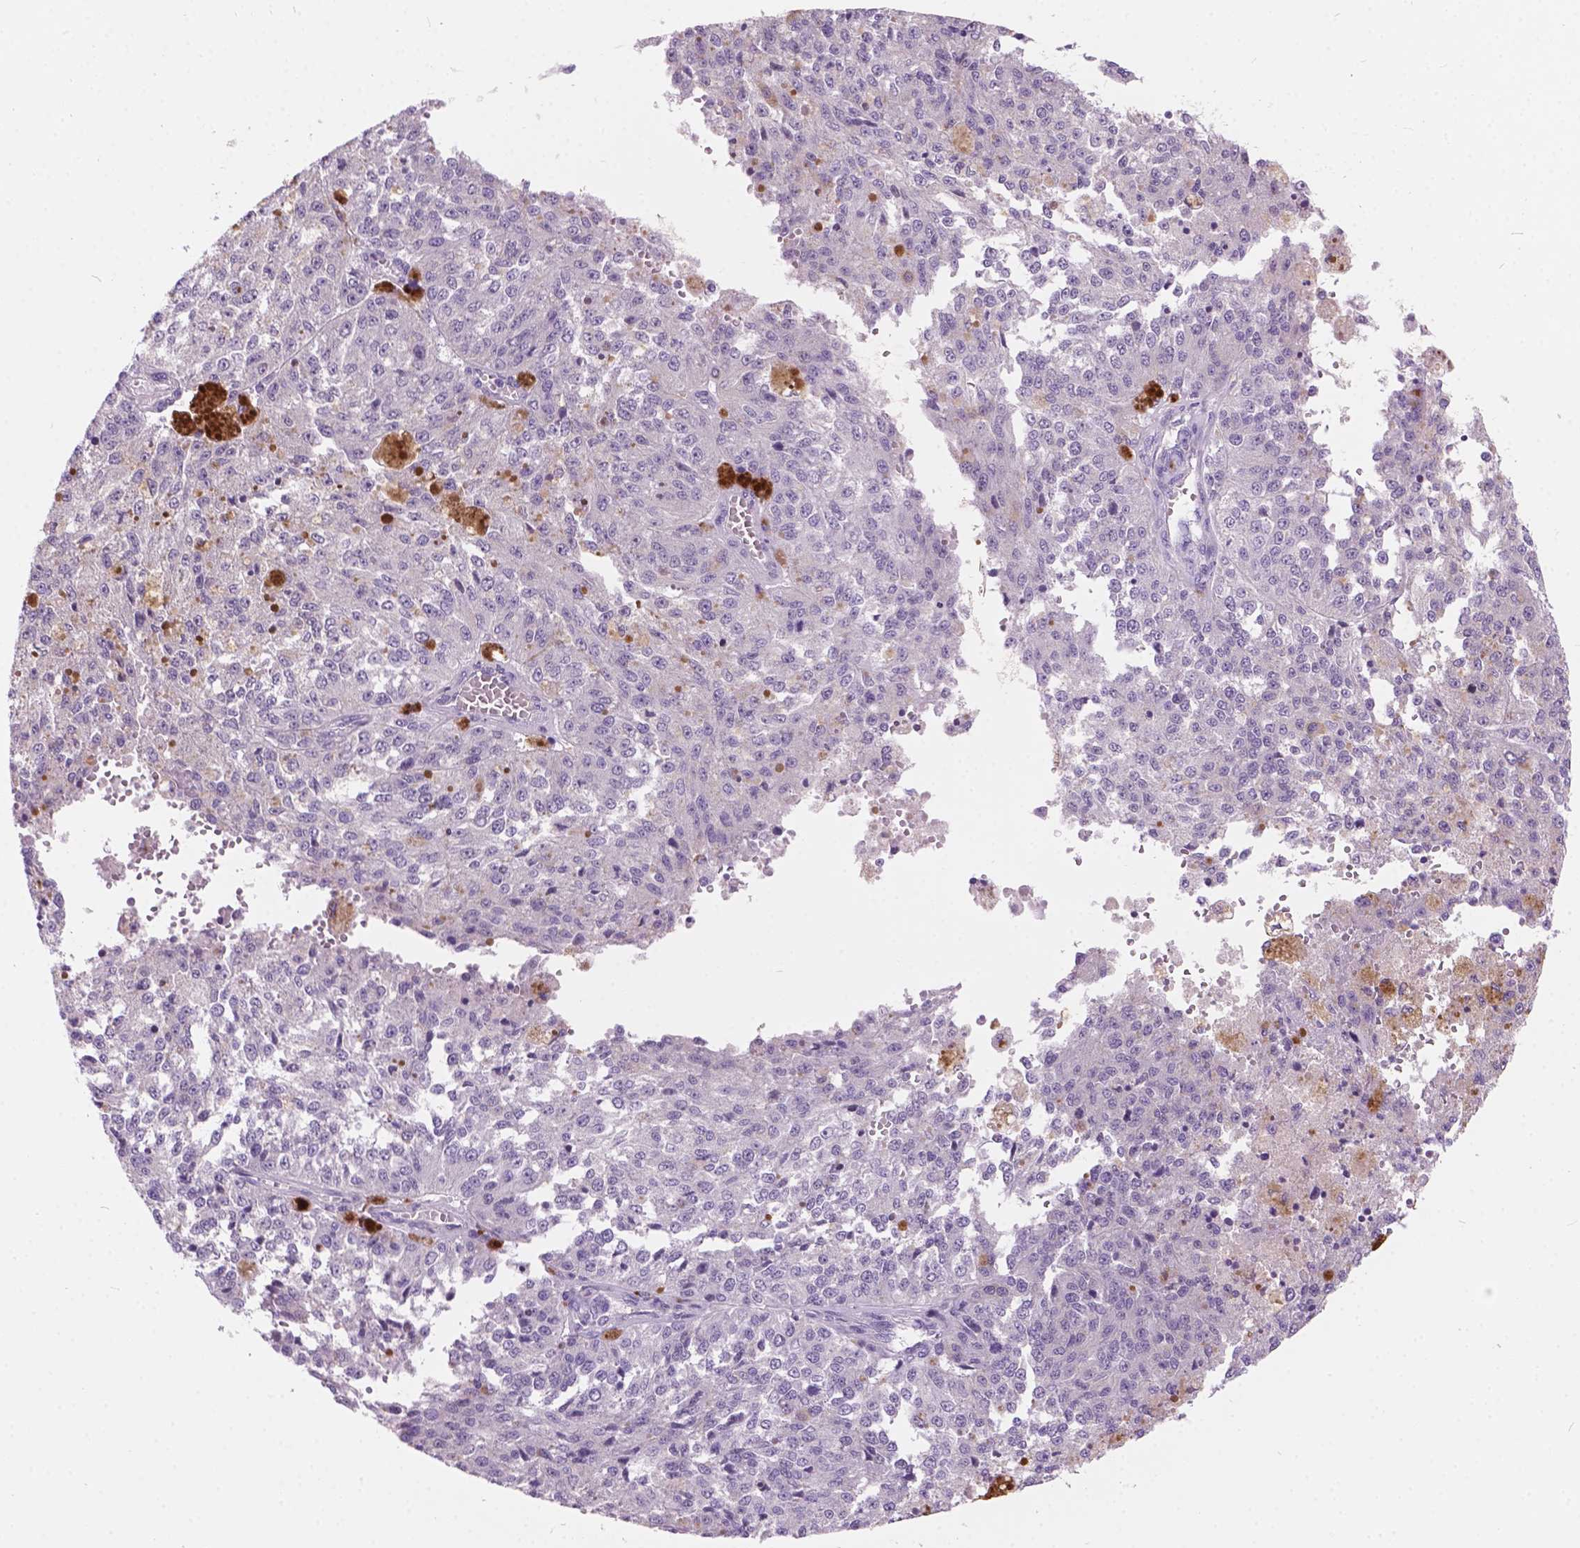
{"staining": {"intensity": "negative", "quantity": "none", "location": "none"}, "tissue": "melanoma", "cell_type": "Tumor cells", "image_type": "cancer", "snomed": [{"axis": "morphology", "description": "Malignant melanoma, Metastatic site"}, {"axis": "topography", "description": "Lymph node"}], "caption": "DAB (3,3'-diaminobenzidine) immunohistochemical staining of melanoma shows no significant positivity in tumor cells. The staining was performed using DAB (3,3'-diaminobenzidine) to visualize the protein expression in brown, while the nuclei were stained in blue with hematoxylin (Magnification: 20x).", "gene": "ARMS2", "patient": {"sex": "female", "age": 64}}